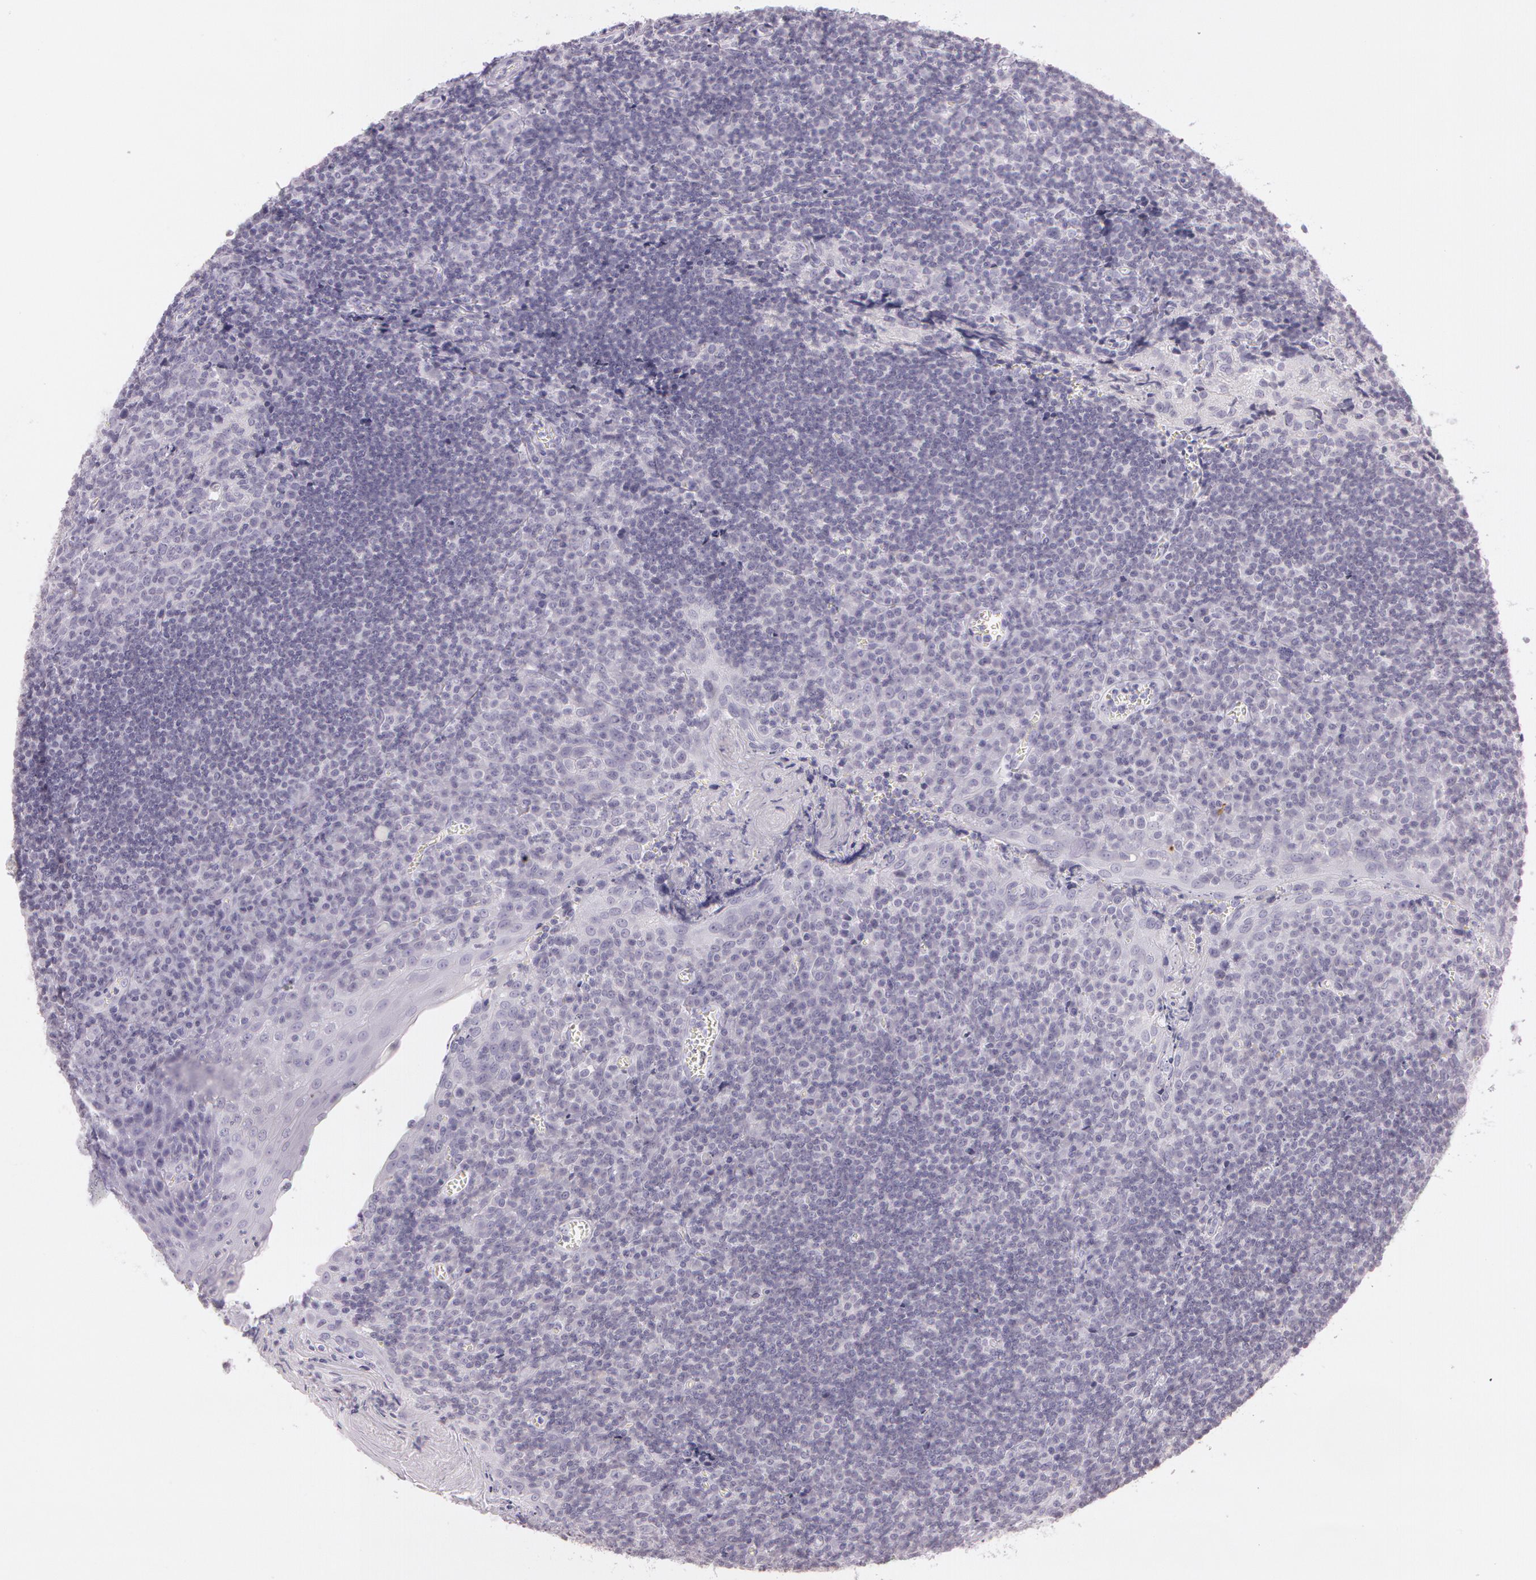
{"staining": {"intensity": "negative", "quantity": "none", "location": "none"}, "tissue": "tonsil", "cell_type": "Germinal center cells", "image_type": "normal", "snomed": [{"axis": "morphology", "description": "Normal tissue, NOS"}, {"axis": "topography", "description": "Tonsil"}], "caption": "Germinal center cells are negative for brown protein staining in unremarkable tonsil. (DAB (3,3'-diaminobenzidine) immunohistochemistry, high magnification).", "gene": "OTC", "patient": {"sex": "male", "age": 20}}